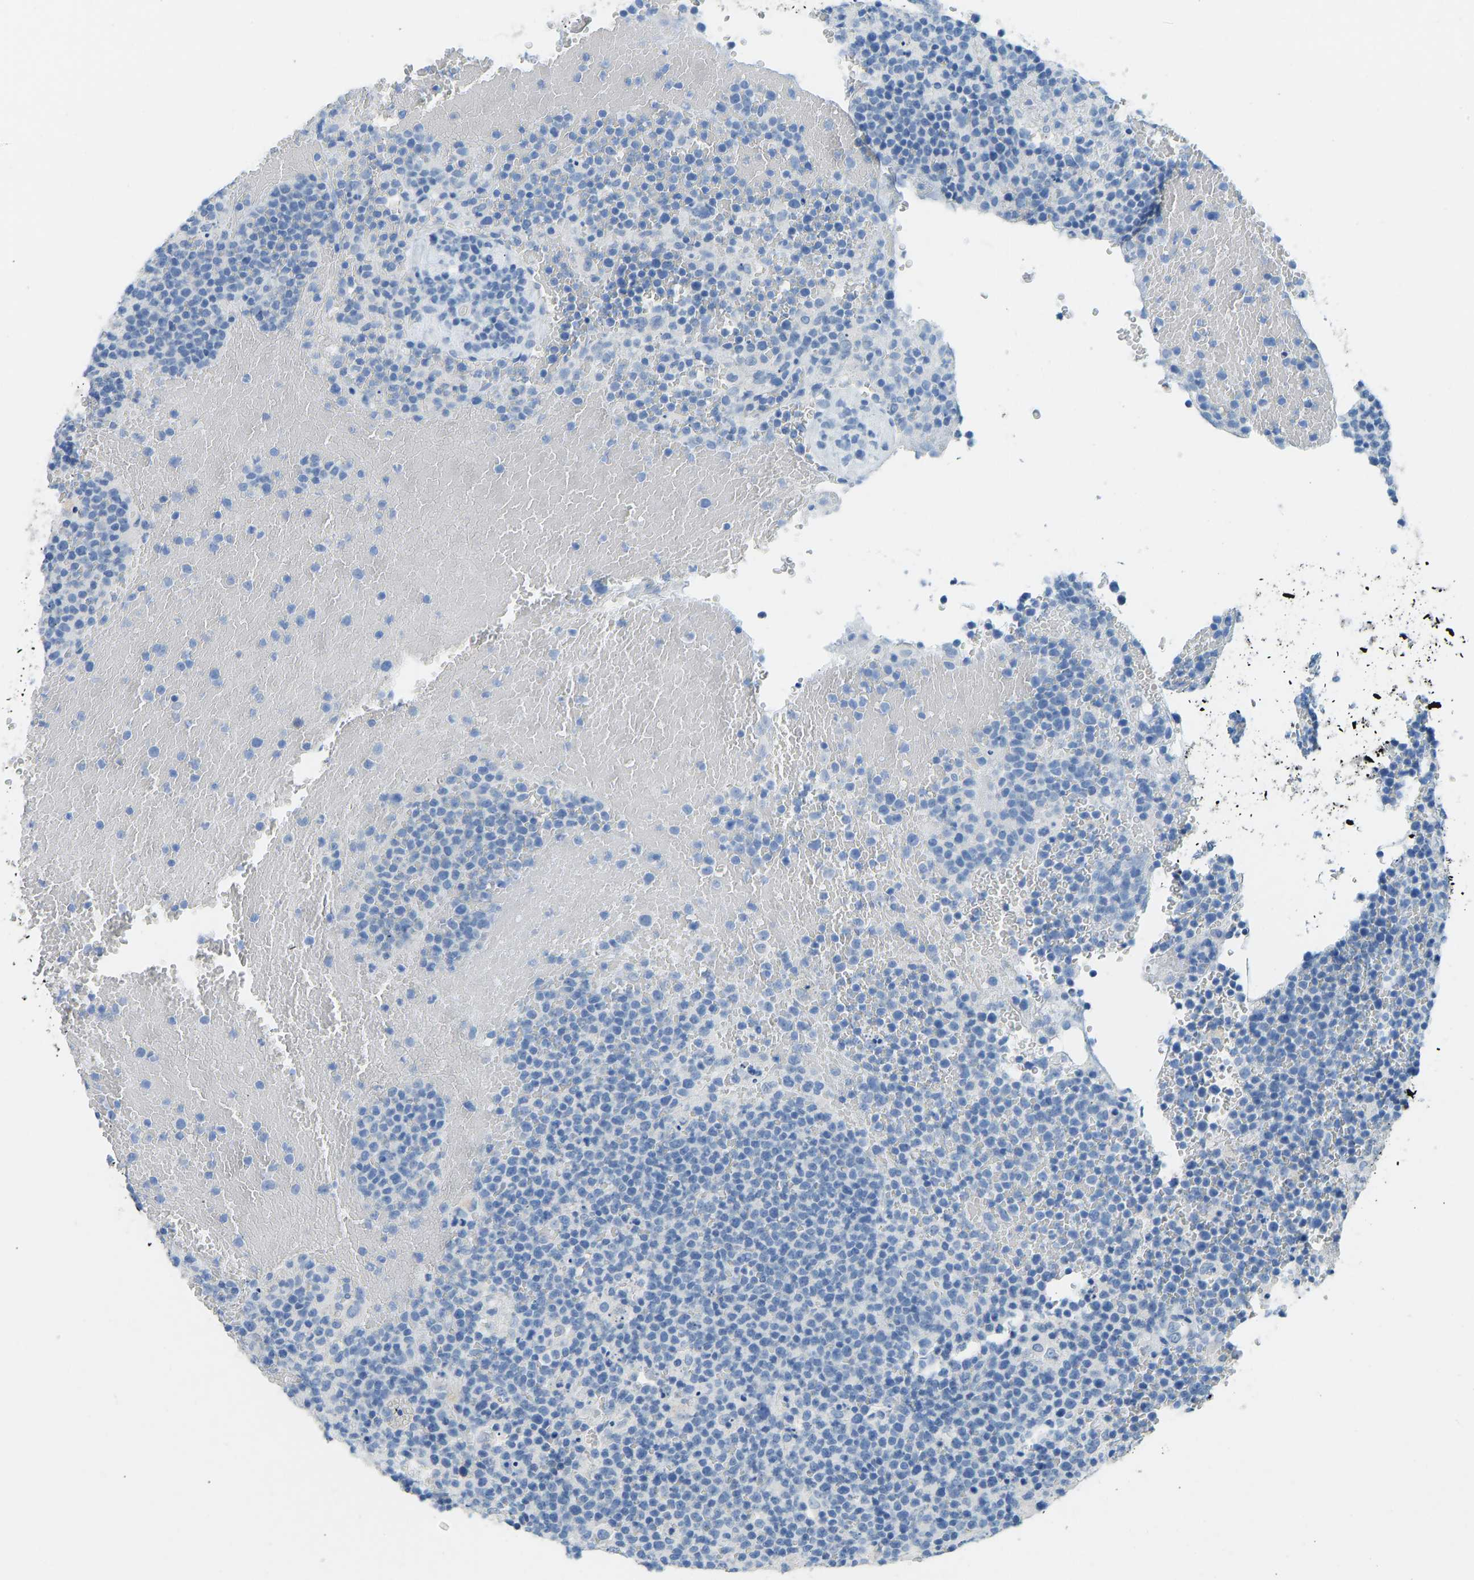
{"staining": {"intensity": "negative", "quantity": "none", "location": "none"}, "tissue": "lymphoma", "cell_type": "Tumor cells", "image_type": "cancer", "snomed": [{"axis": "morphology", "description": "Malignant lymphoma, non-Hodgkin's type, High grade"}, {"axis": "topography", "description": "Lymph node"}], "caption": "IHC of lymphoma displays no expression in tumor cells.", "gene": "ATP1A1", "patient": {"sex": "male", "age": 61}}